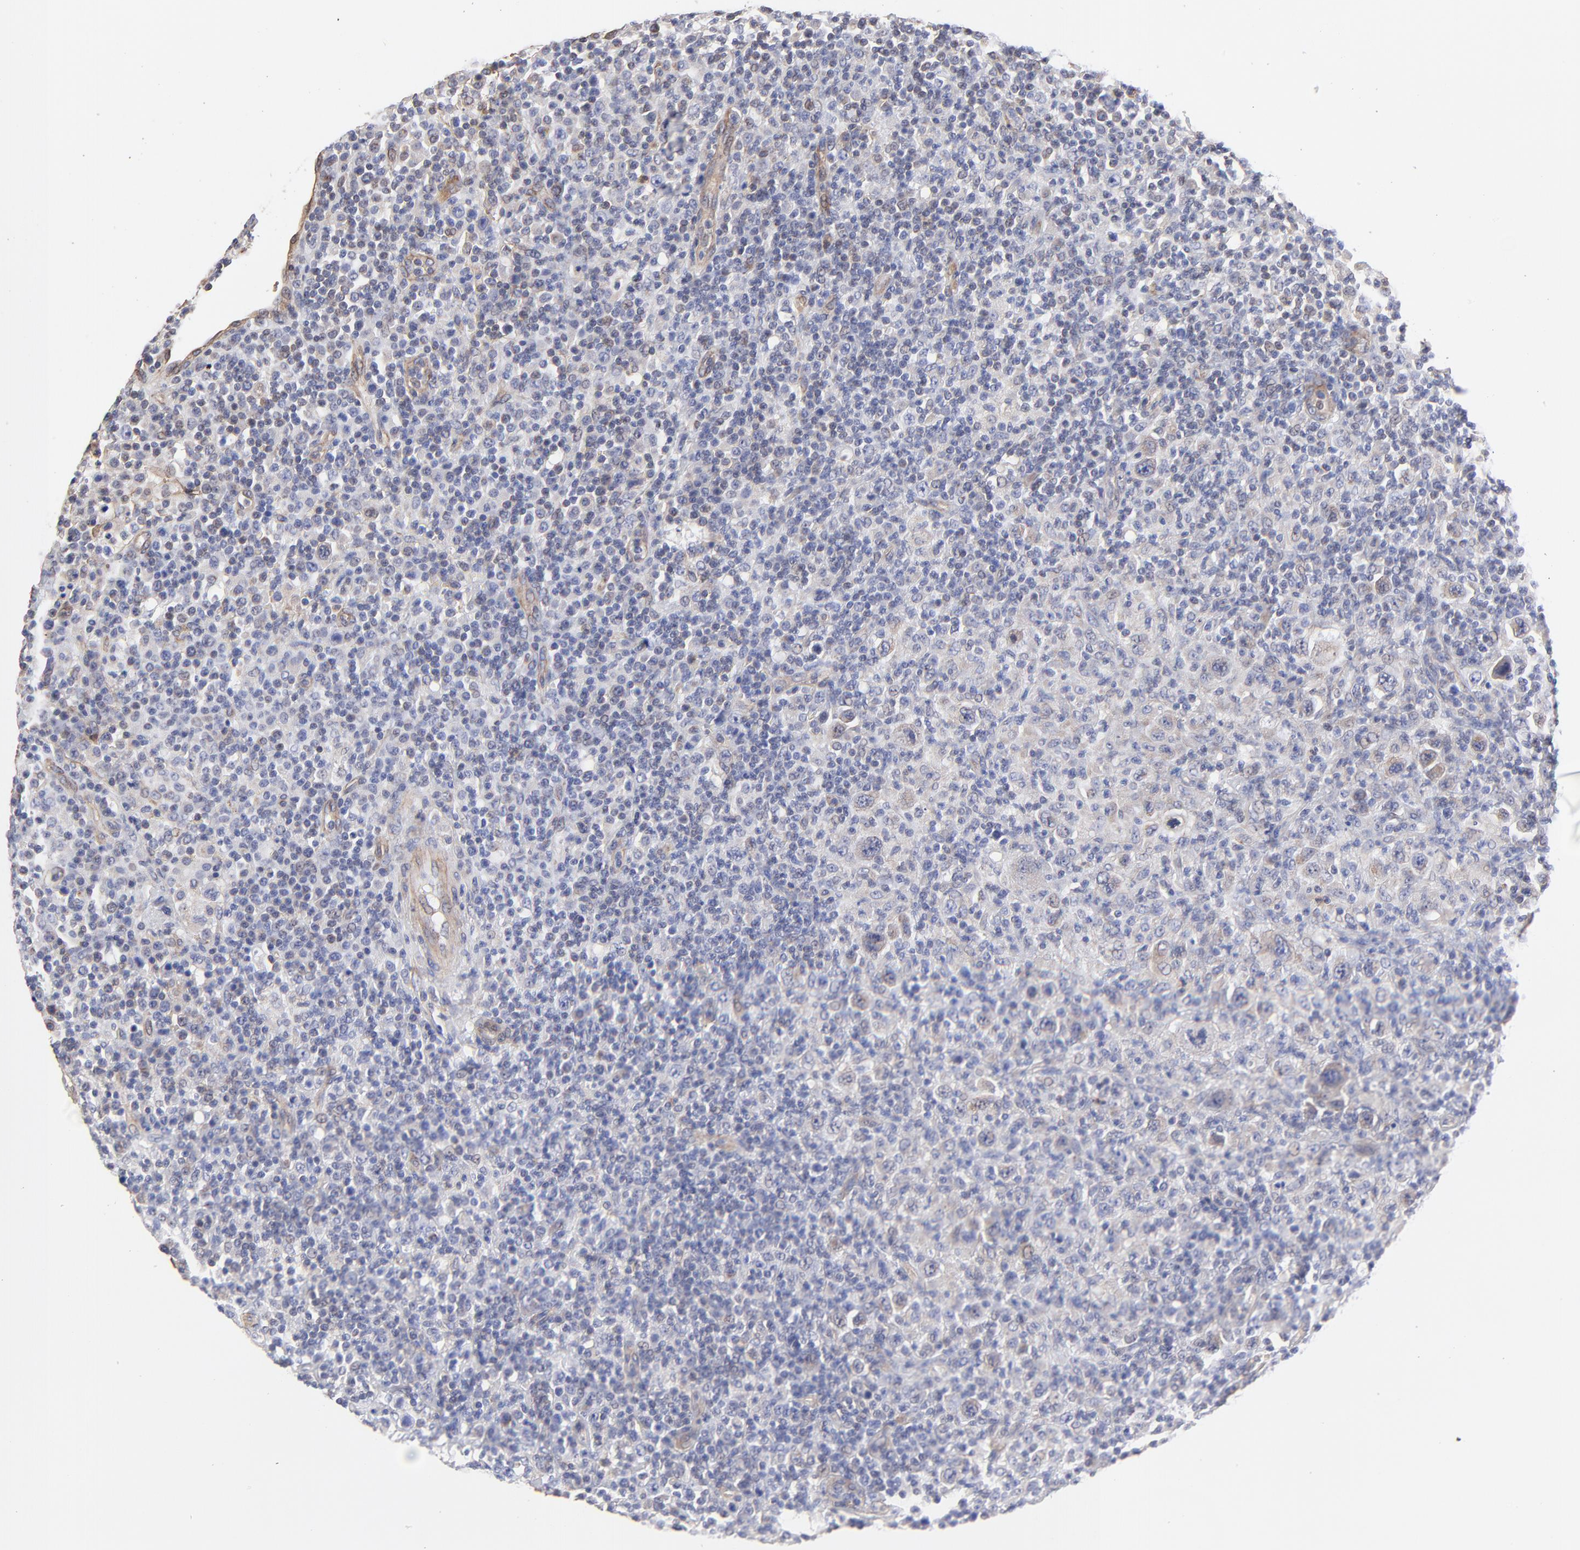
{"staining": {"intensity": "weak", "quantity": "<25%", "location": "cytoplasmic/membranous"}, "tissue": "lymphoma", "cell_type": "Tumor cells", "image_type": "cancer", "snomed": [{"axis": "morphology", "description": "Hodgkin's disease, NOS"}, {"axis": "topography", "description": "Lymph node"}], "caption": "A high-resolution photomicrograph shows IHC staining of Hodgkin's disease, which shows no significant expression in tumor cells.", "gene": "LRCH2", "patient": {"sex": "male", "age": 65}}